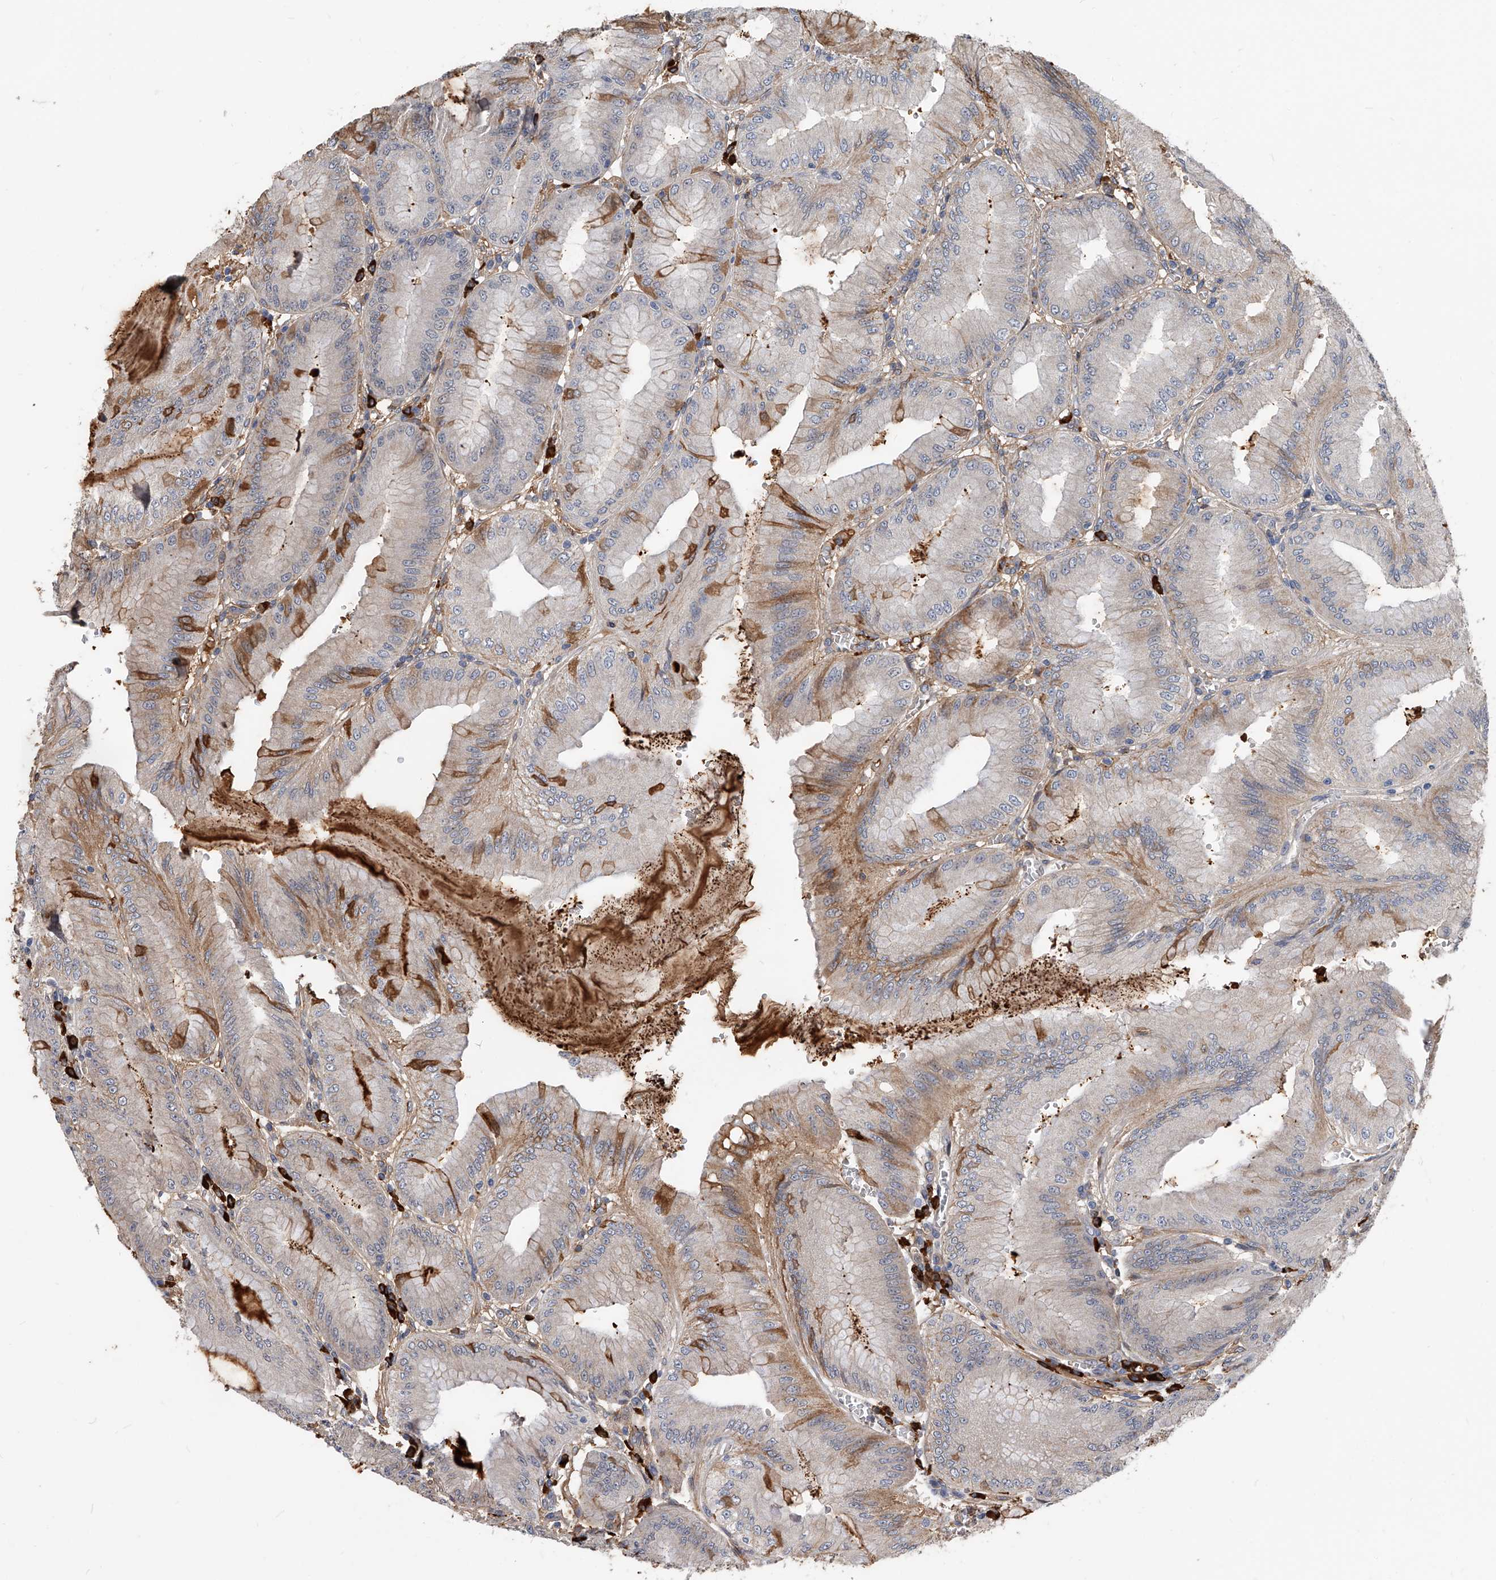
{"staining": {"intensity": "strong", "quantity": "25%-75%", "location": "cytoplasmic/membranous"}, "tissue": "stomach", "cell_type": "Glandular cells", "image_type": "normal", "snomed": [{"axis": "morphology", "description": "Normal tissue, NOS"}, {"axis": "topography", "description": "Stomach, lower"}], "caption": "Immunohistochemical staining of normal stomach displays high levels of strong cytoplasmic/membranous staining in approximately 25%-75% of glandular cells.", "gene": "ZNF25", "patient": {"sex": "male", "age": 71}}